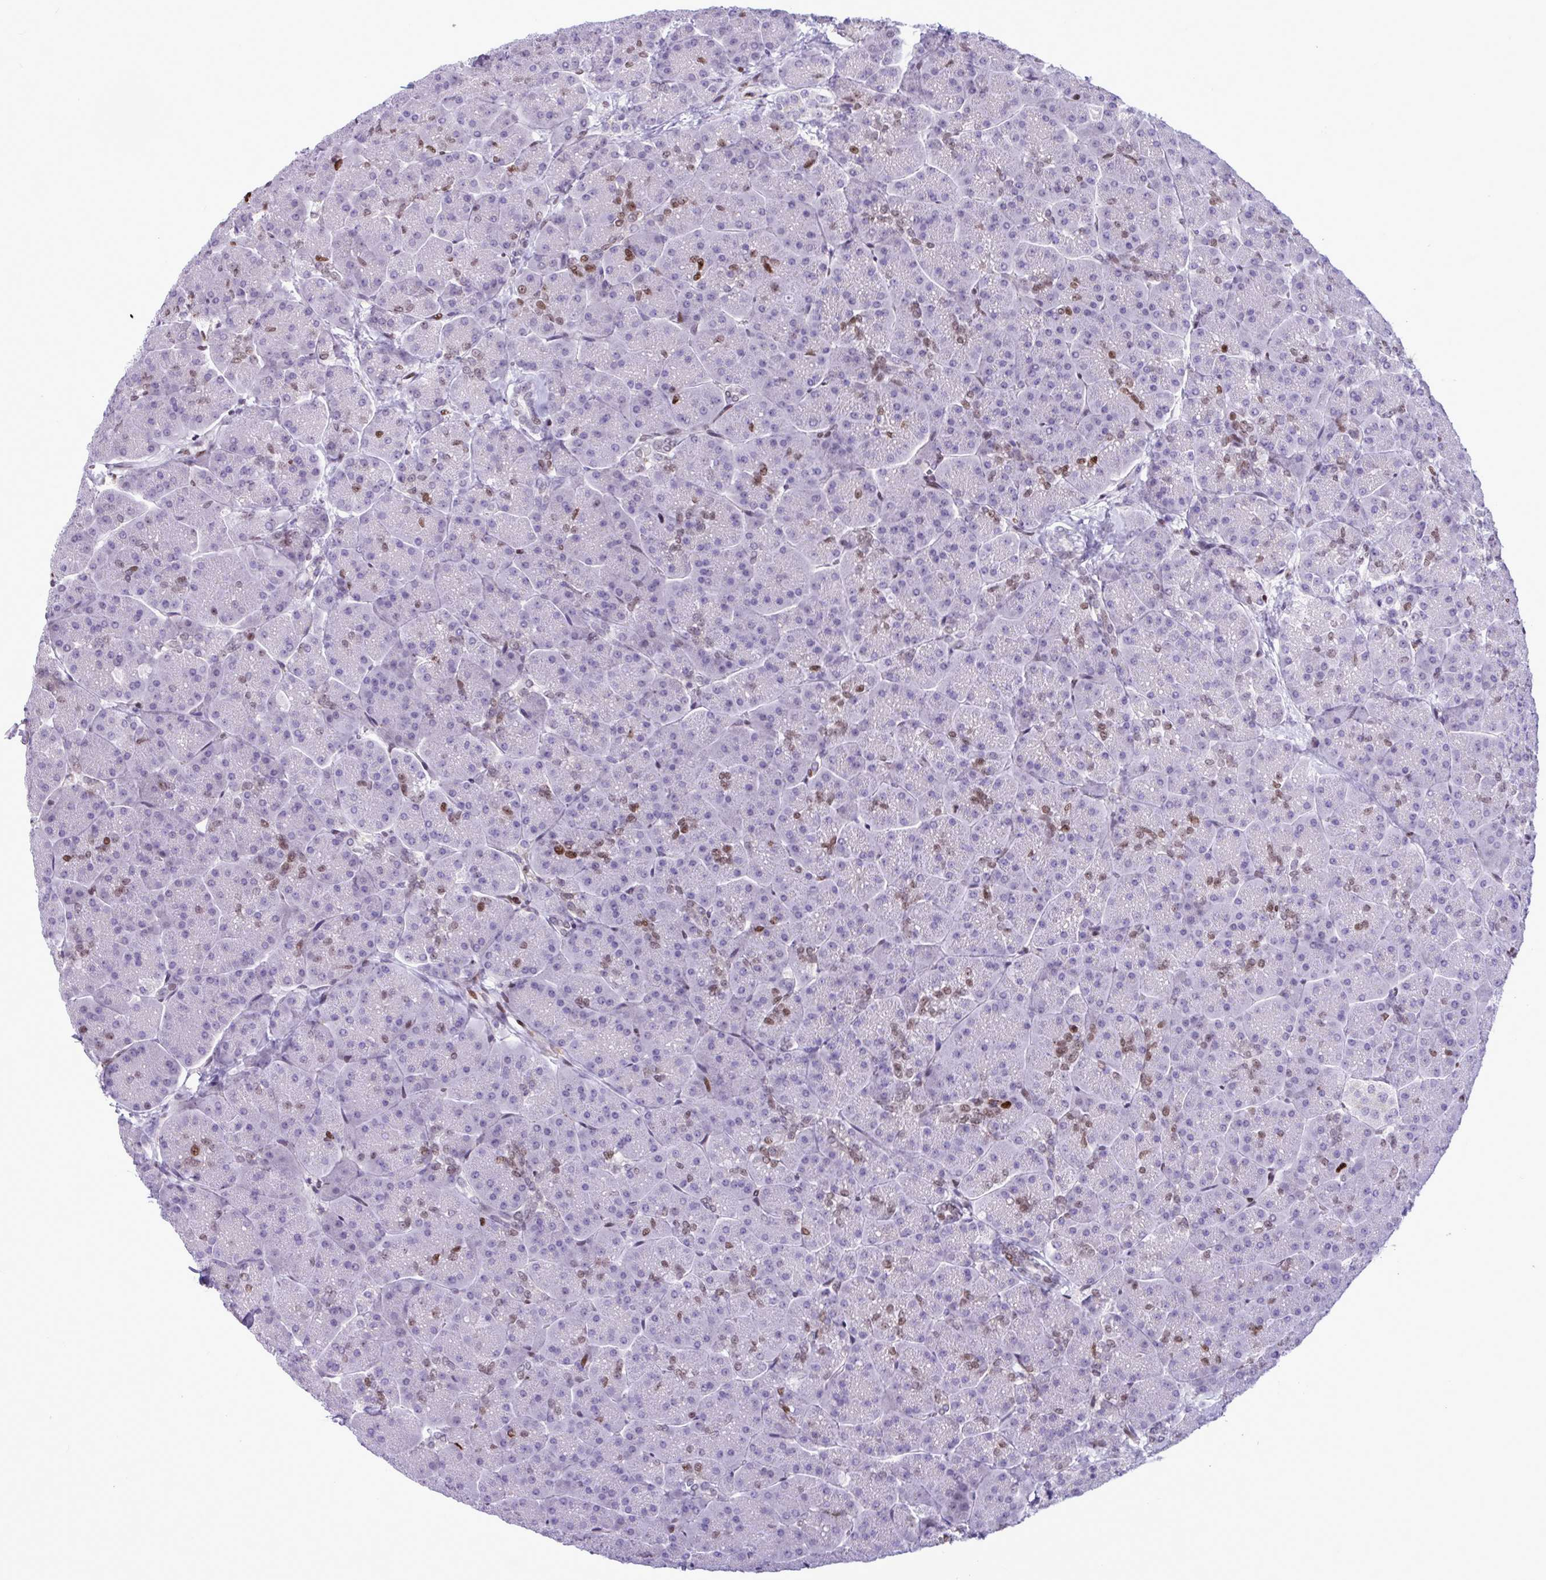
{"staining": {"intensity": "moderate", "quantity": "<25%", "location": "nuclear"}, "tissue": "pancreas", "cell_type": "Exocrine glandular cells", "image_type": "normal", "snomed": [{"axis": "morphology", "description": "Normal tissue, NOS"}, {"axis": "topography", "description": "Pancreas"}, {"axis": "topography", "description": "Peripheral nerve tissue"}], "caption": "About <25% of exocrine glandular cells in benign pancreas show moderate nuclear protein positivity as visualized by brown immunohistochemical staining.", "gene": "HMGB2", "patient": {"sex": "male", "age": 54}}